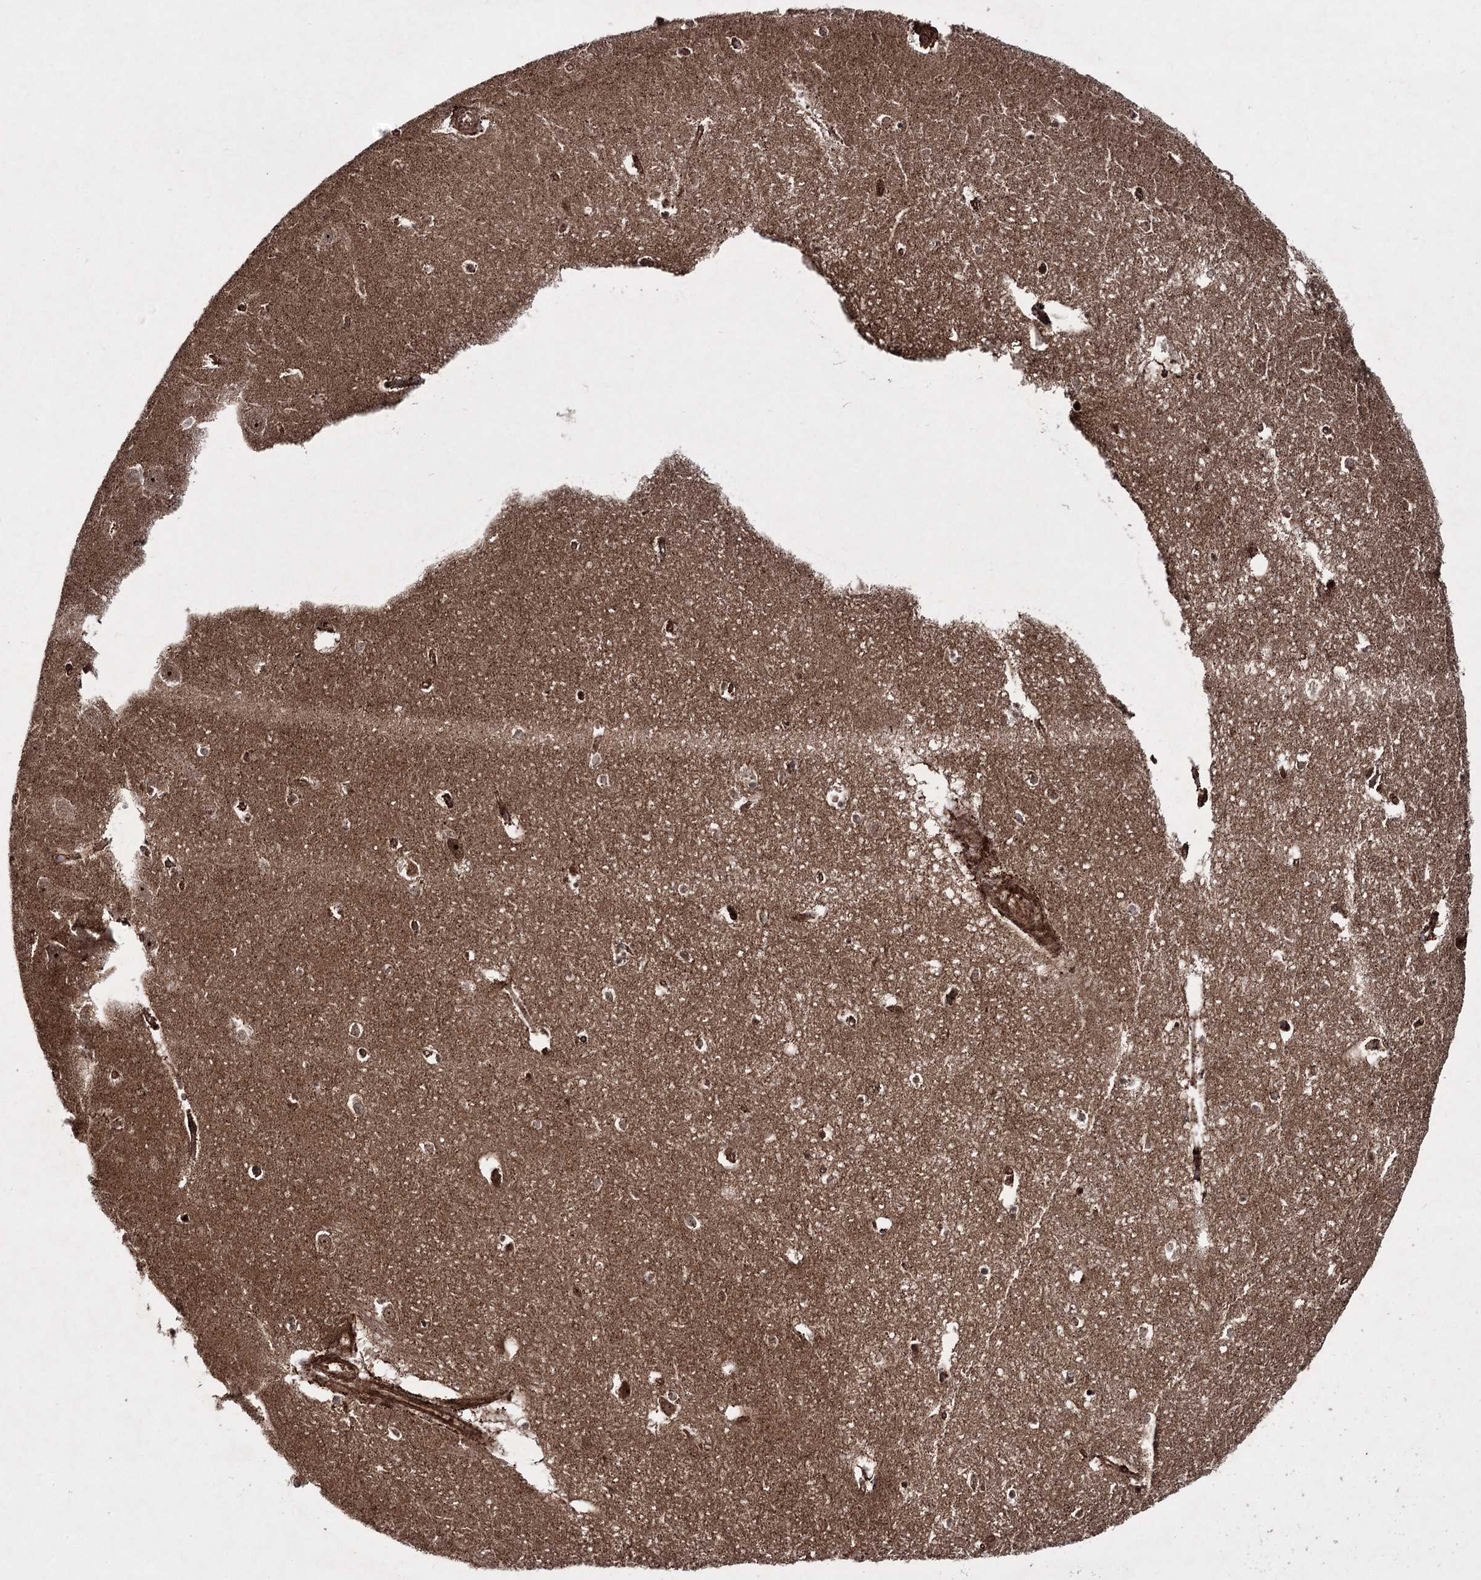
{"staining": {"intensity": "moderate", "quantity": ">75%", "location": "cytoplasmic/membranous,nuclear"}, "tissue": "hippocampus", "cell_type": "Glial cells", "image_type": "normal", "snomed": [{"axis": "morphology", "description": "Normal tissue, NOS"}, {"axis": "topography", "description": "Hippocampus"}], "caption": "Immunohistochemical staining of benign human hippocampus reveals moderate cytoplasmic/membranous,nuclear protein expression in approximately >75% of glial cells. (IHC, brightfield microscopy, high magnification).", "gene": "SERINC5", "patient": {"sex": "female", "age": 64}}